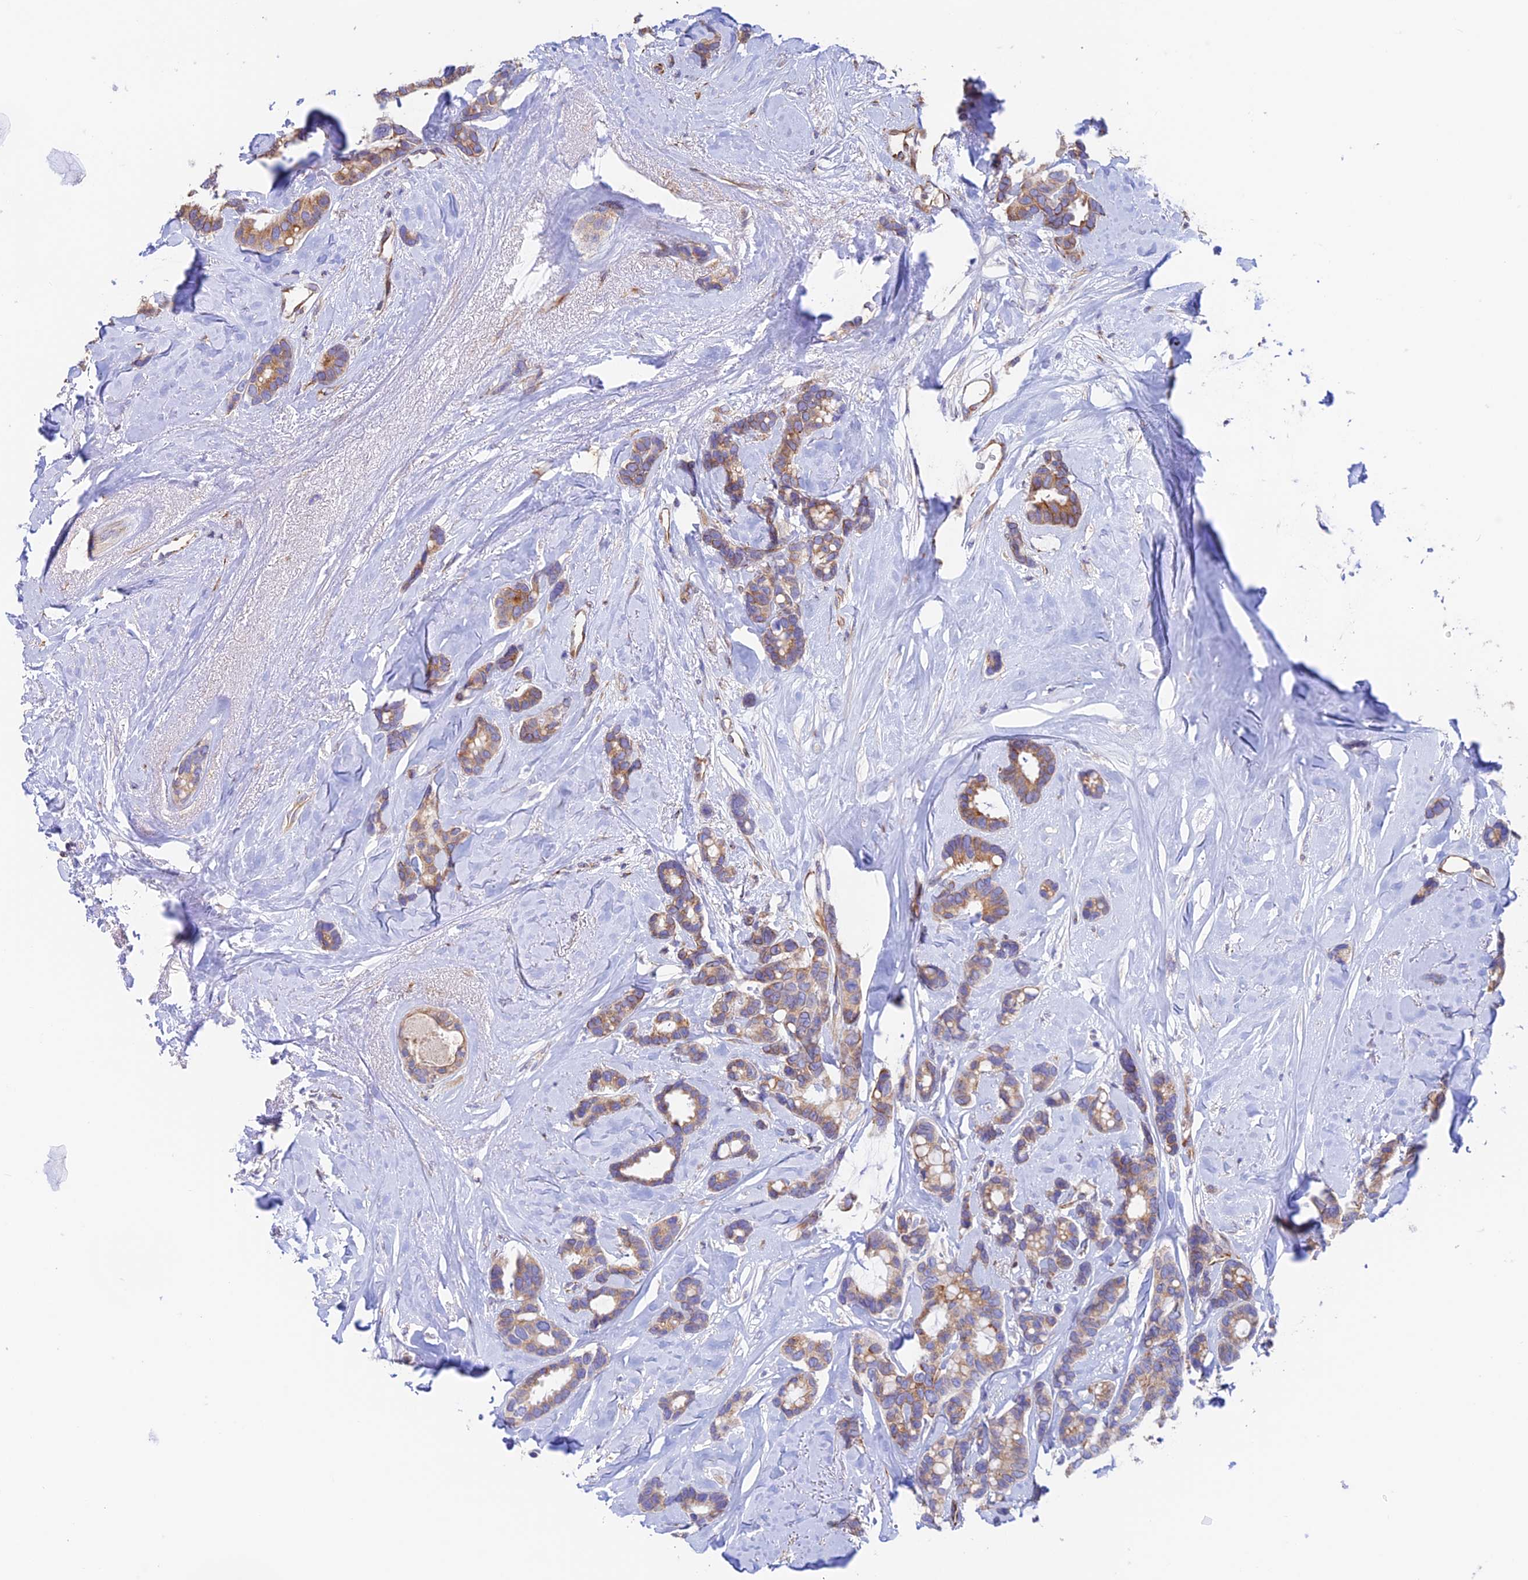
{"staining": {"intensity": "moderate", "quantity": "<25%", "location": "cytoplasmic/membranous"}, "tissue": "breast cancer", "cell_type": "Tumor cells", "image_type": "cancer", "snomed": [{"axis": "morphology", "description": "Duct carcinoma"}, {"axis": "topography", "description": "Breast"}], "caption": "DAB immunohistochemical staining of human breast cancer reveals moderate cytoplasmic/membranous protein positivity in about <25% of tumor cells. (DAB = brown stain, brightfield microscopy at high magnification).", "gene": "EMC3", "patient": {"sex": "female", "age": 87}}